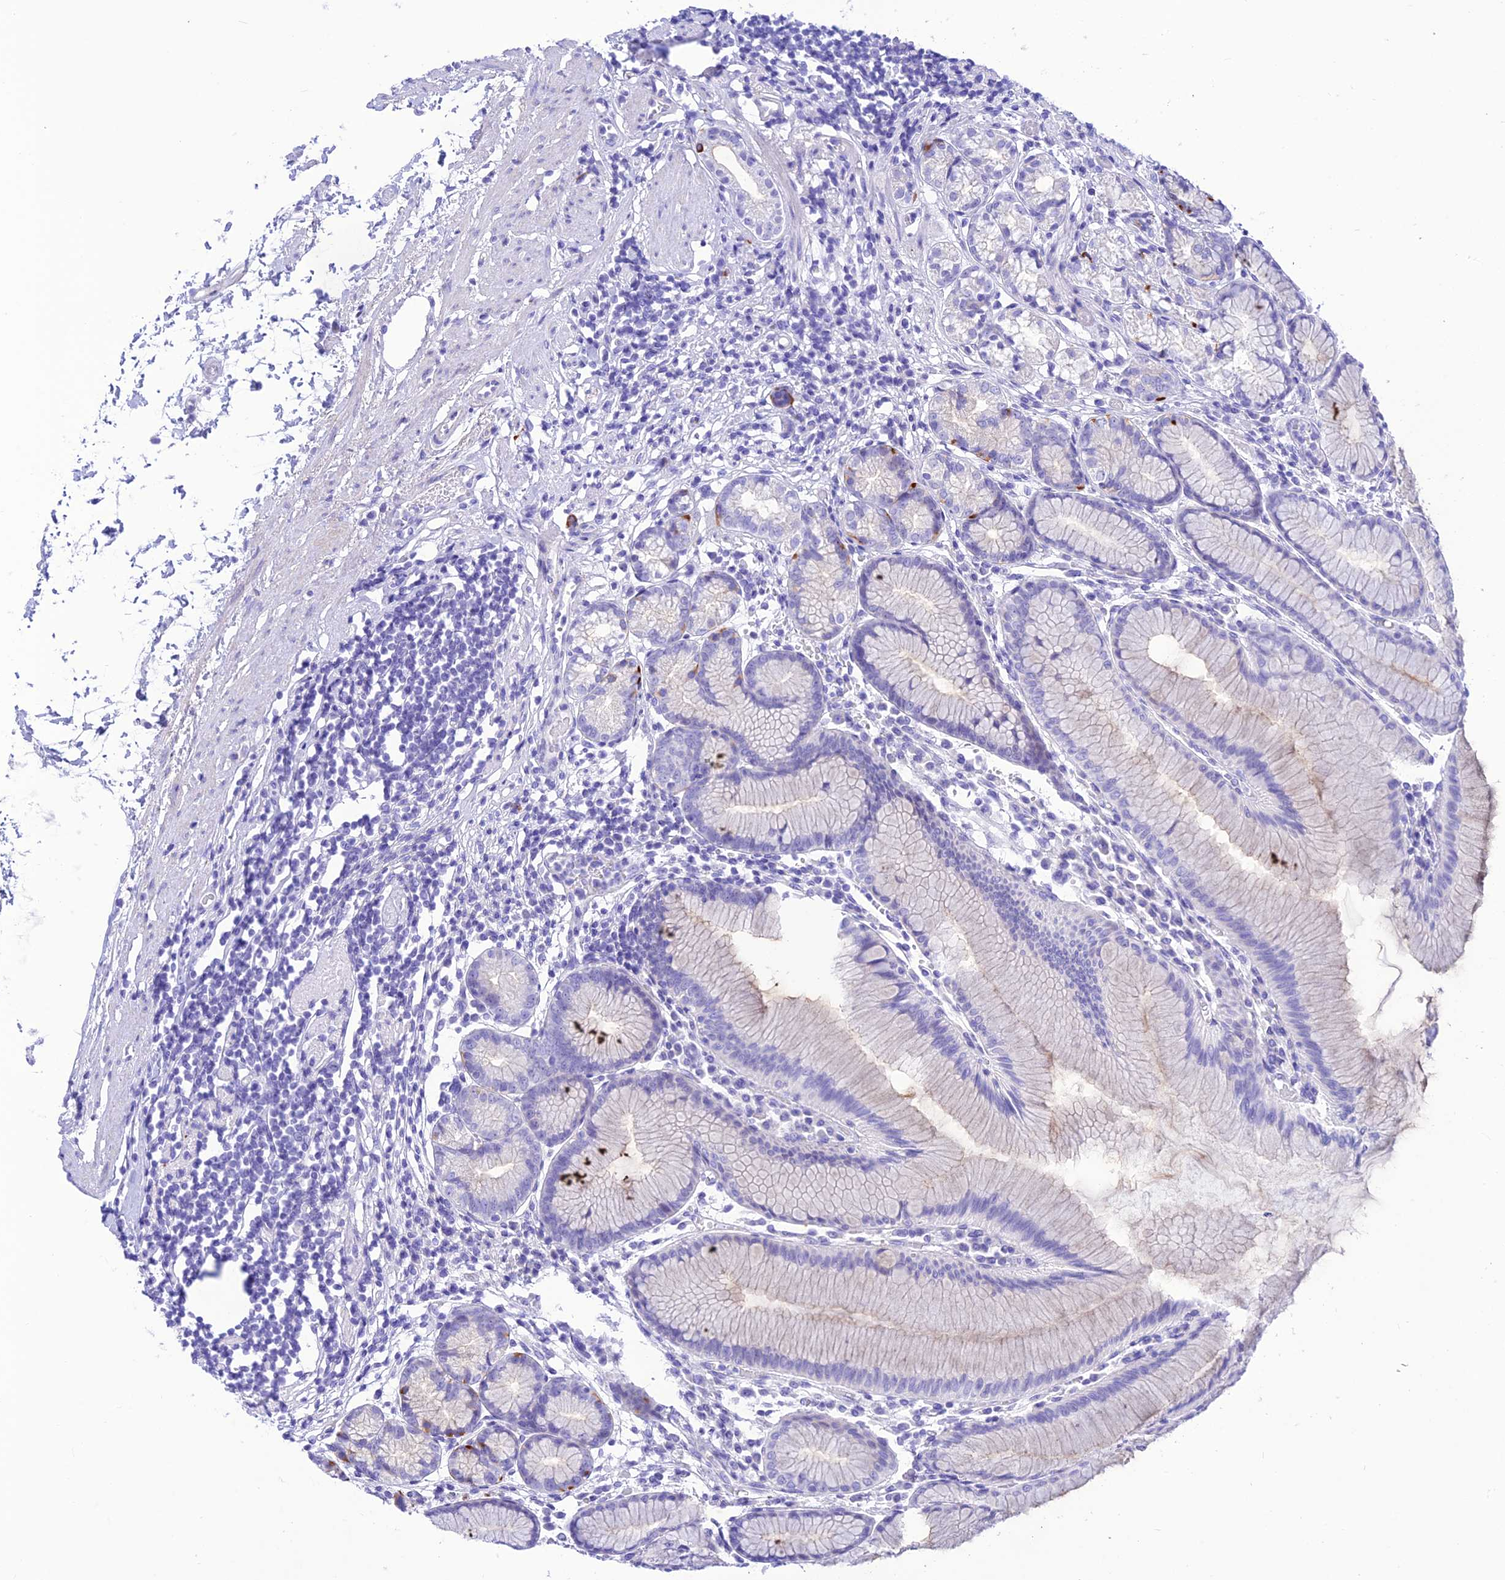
{"staining": {"intensity": "negative", "quantity": "none", "location": "cytoplasmic/membranous"}, "tissue": "stomach", "cell_type": "Glandular cells", "image_type": "normal", "snomed": [{"axis": "morphology", "description": "Normal tissue, NOS"}, {"axis": "topography", "description": "Stomach"}], "caption": "DAB (3,3'-diaminobenzidine) immunohistochemical staining of benign human stomach reveals no significant positivity in glandular cells. (Brightfield microscopy of DAB (3,3'-diaminobenzidine) immunohistochemistry (IHC) at high magnification).", "gene": "PRNP", "patient": {"sex": "female", "age": 57}}